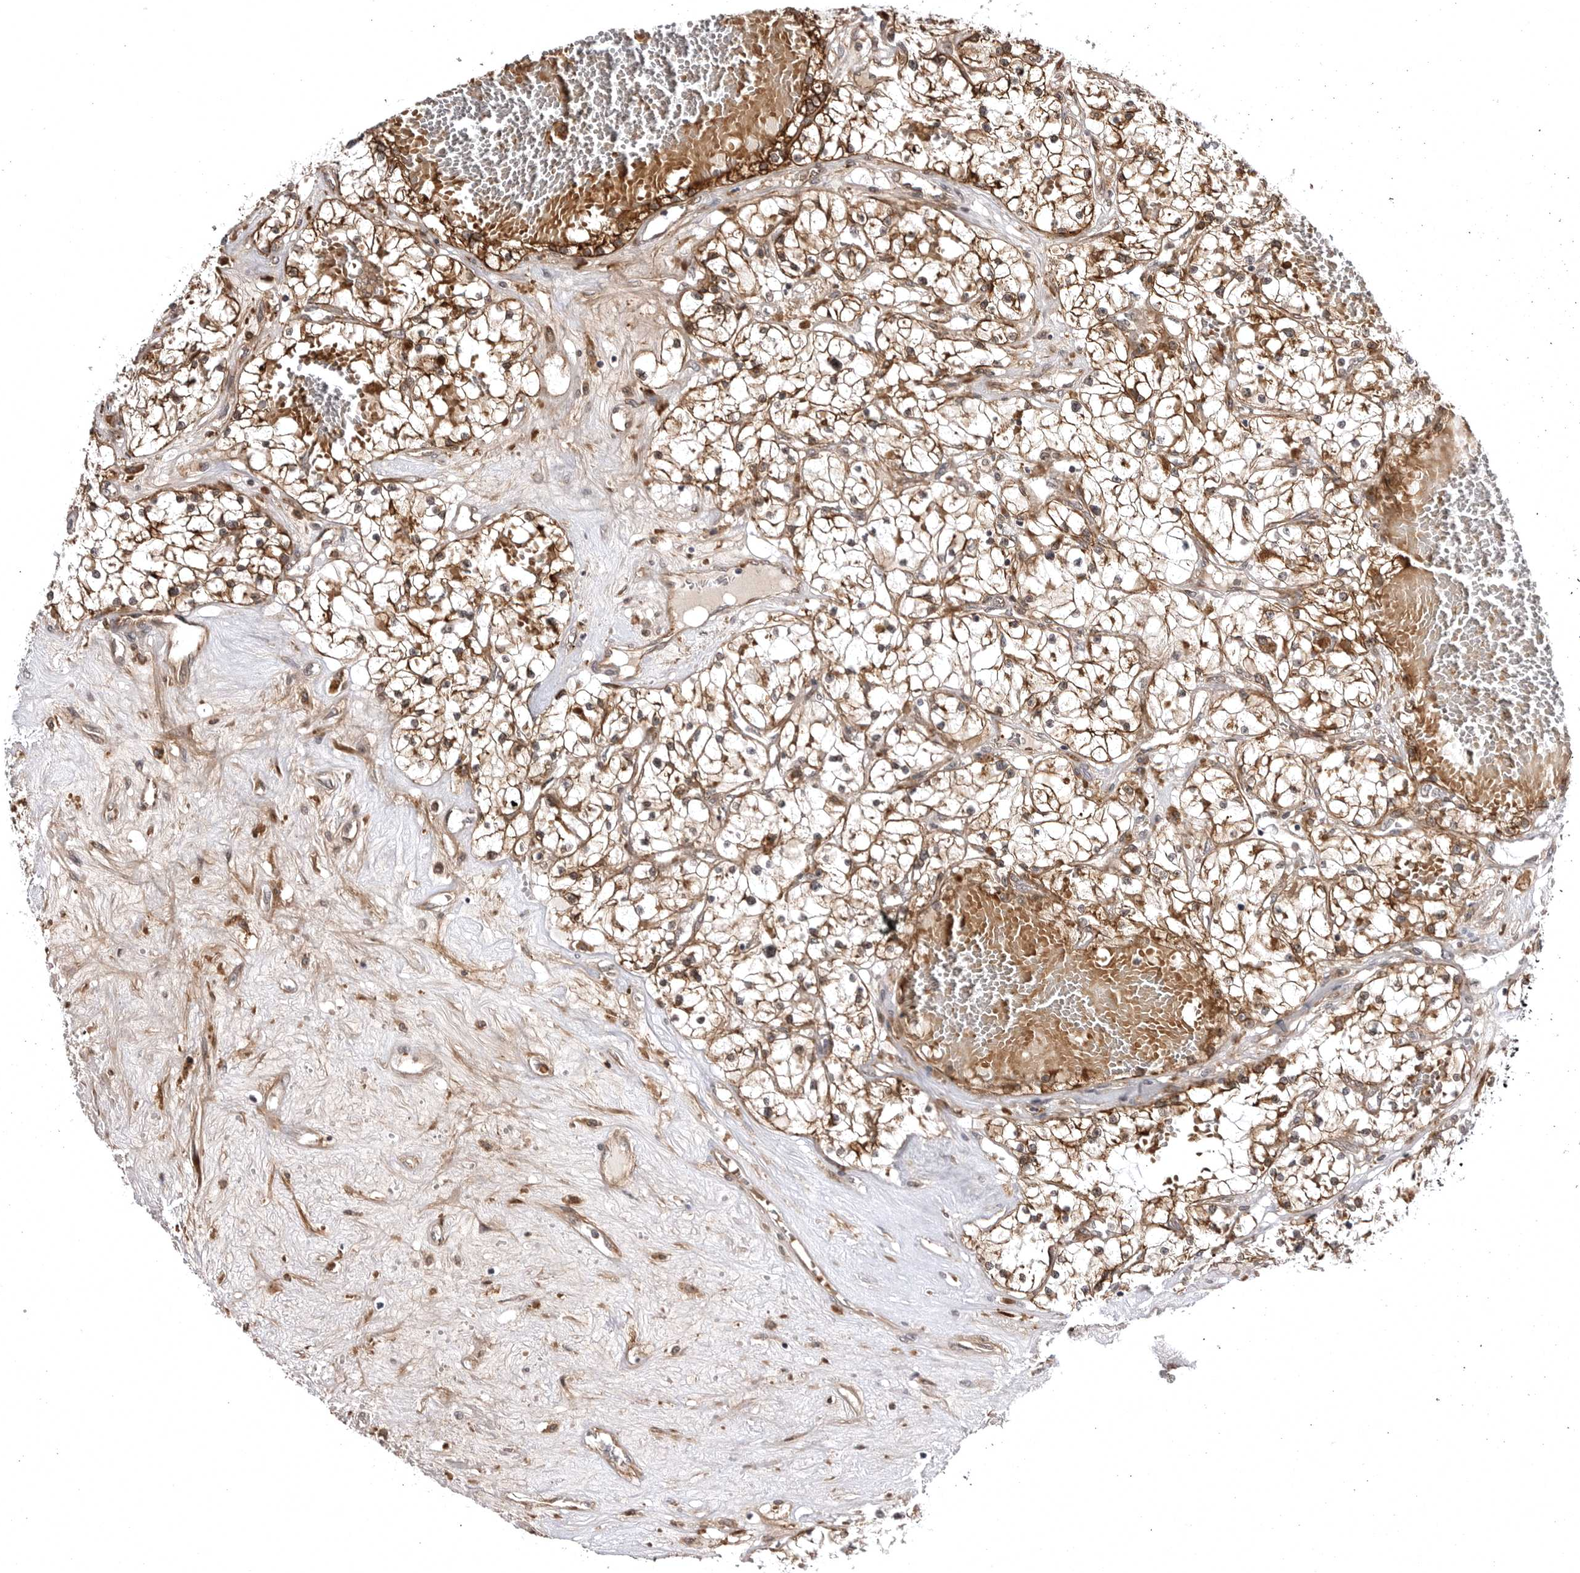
{"staining": {"intensity": "moderate", "quantity": ">75%", "location": "cytoplasmic/membranous"}, "tissue": "renal cancer", "cell_type": "Tumor cells", "image_type": "cancer", "snomed": [{"axis": "morphology", "description": "Normal tissue, NOS"}, {"axis": "morphology", "description": "Adenocarcinoma, NOS"}, {"axis": "topography", "description": "Kidney"}], "caption": "Immunohistochemistry (IHC) micrograph of neoplastic tissue: renal adenocarcinoma stained using IHC reveals medium levels of moderate protein expression localized specifically in the cytoplasmic/membranous of tumor cells, appearing as a cytoplasmic/membranous brown color.", "gene": "ARL5A", "patient": {"sex": "male", "age": 68}}